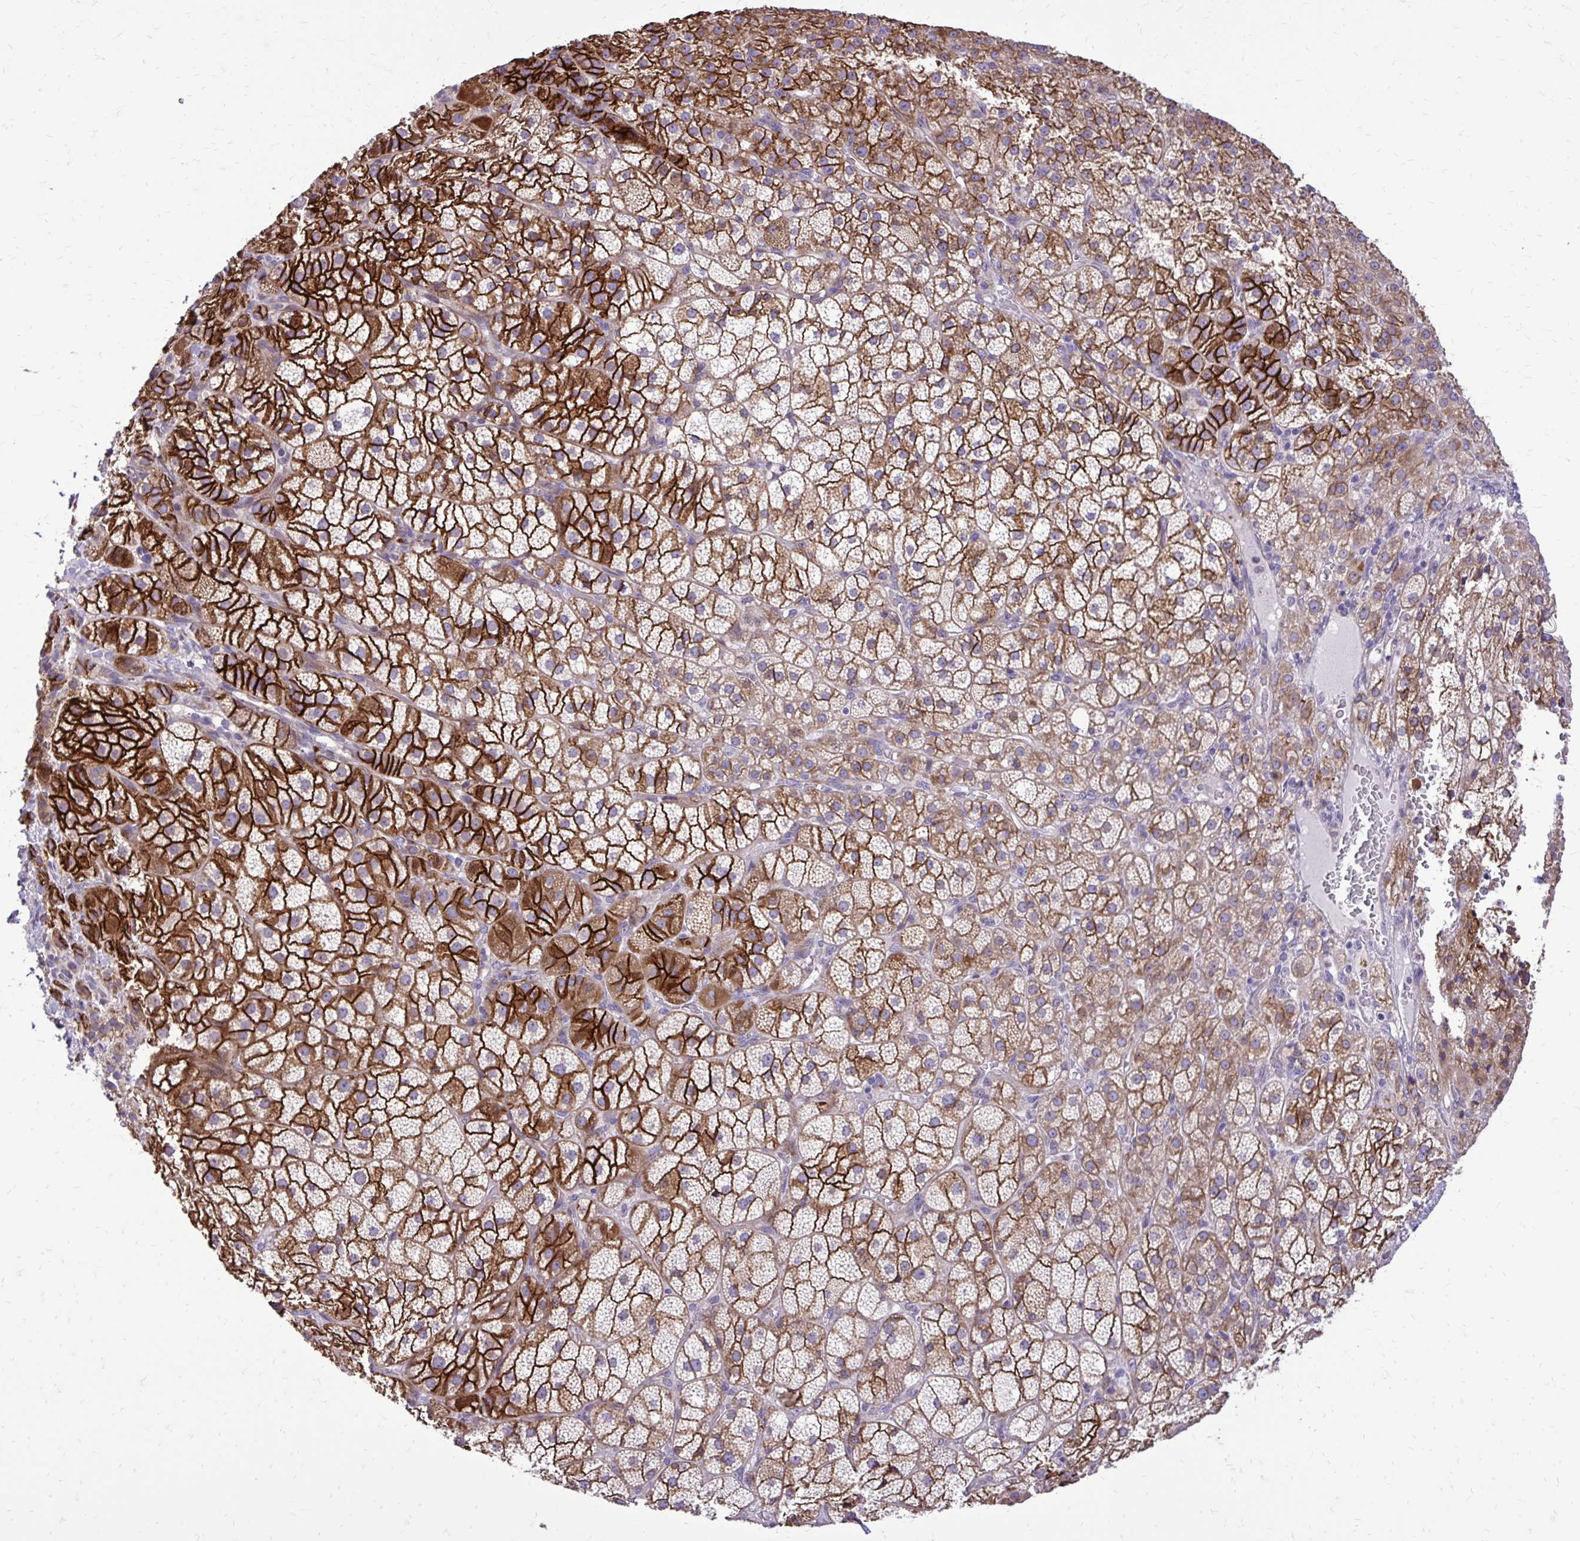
{"staining": {"intensity": "strong", "quantity": ">75%", "location": "cytoplasmic/membranous"}, "tissue": "adrenal gland", "cell_type": "Glandular cells", "image_type": "normal", "snomed": [{"axis": "morphology", "description": "Normal tissue, NOS"}, {"axis": "topography", "description": "Adrenal gland"}], "caption": "A brown stain highlights strong cytoplasmic/membranous staining of a protein in glandular cells of normal adrenal gland.", "gene": "ABCC3", "patient": {"sex": "female", "age": 60}}